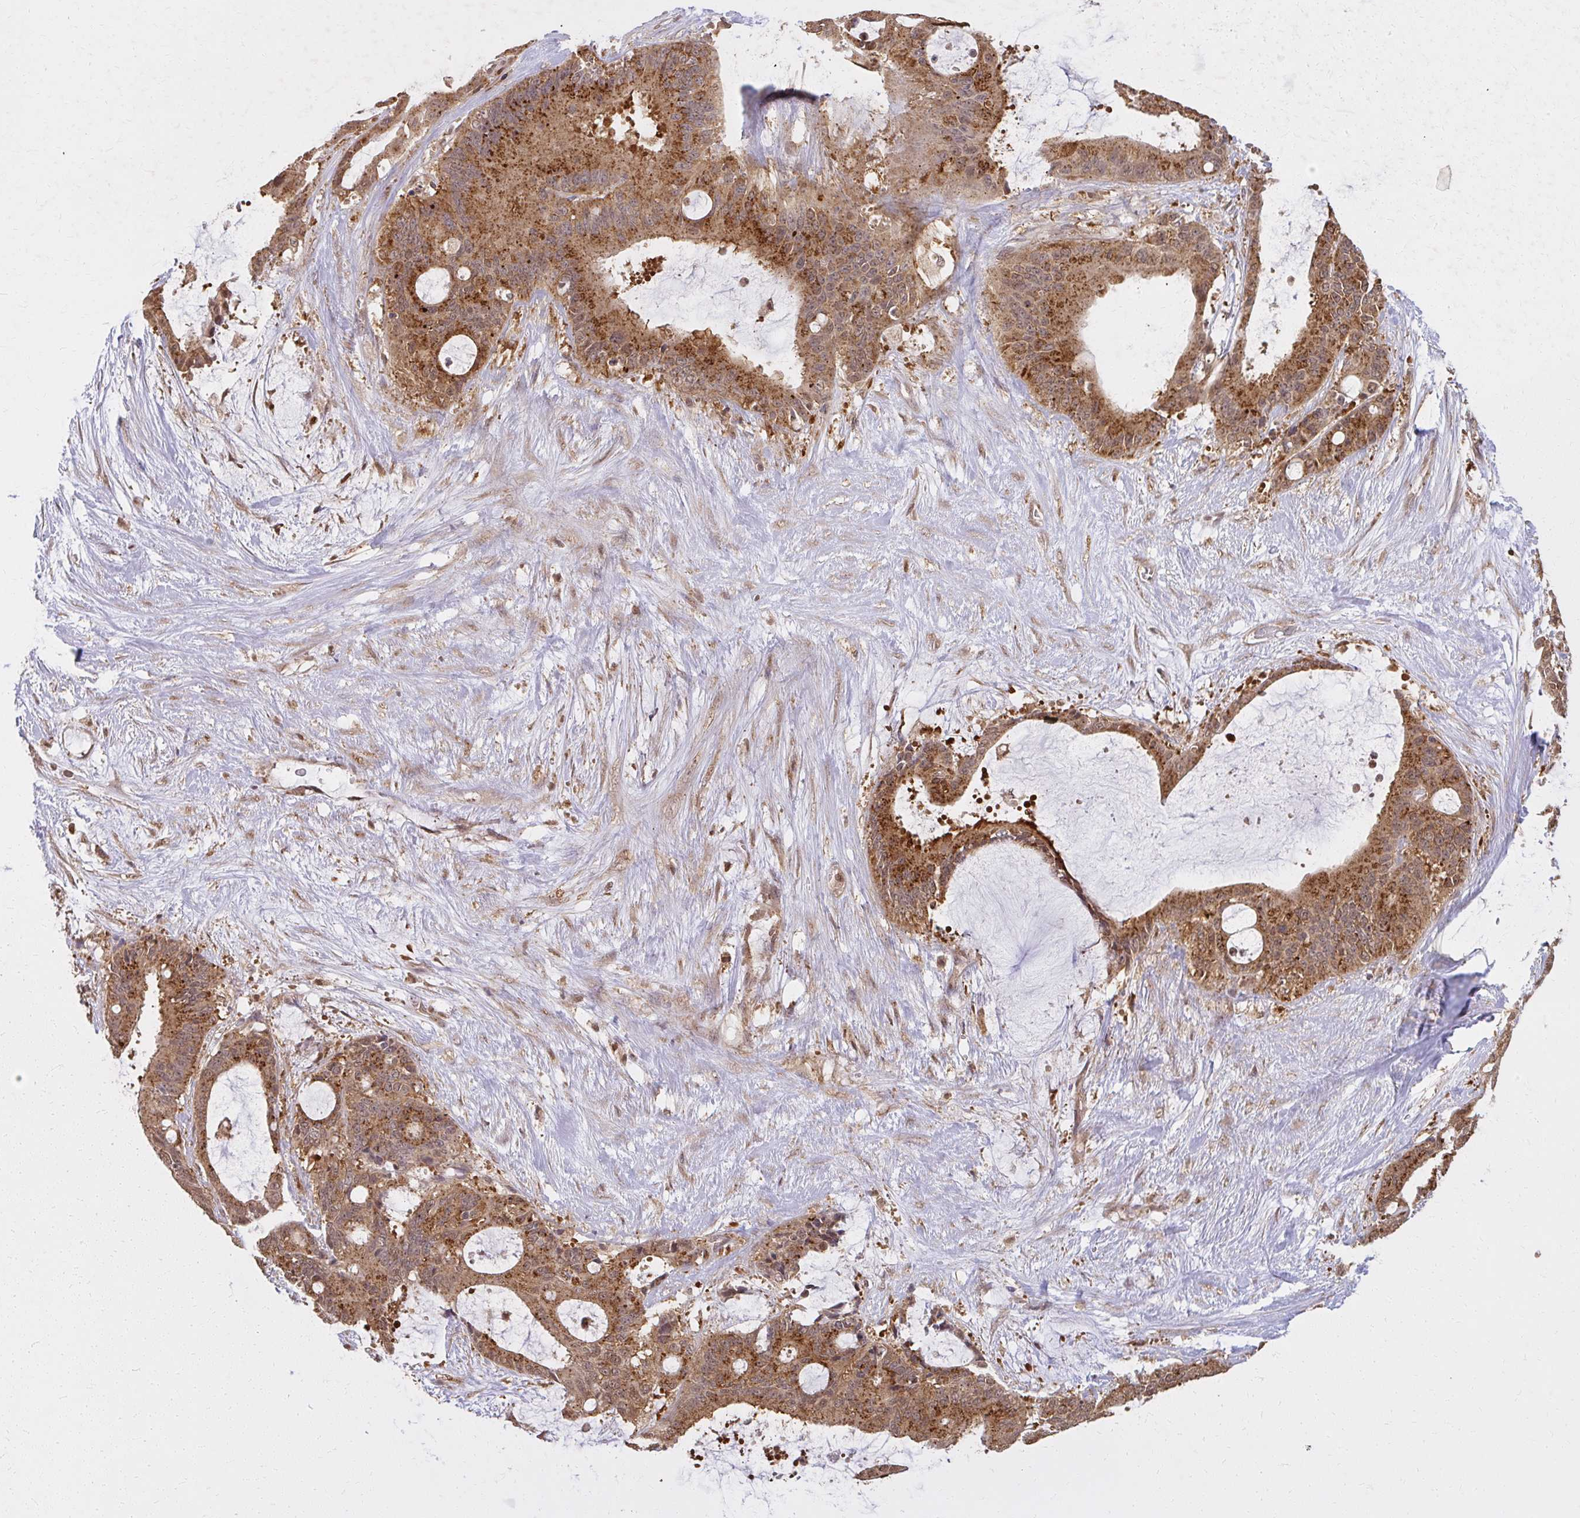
{"staining": {"intensity": "strong", "quantity": ">75%", "location": "cytoplasmic/membranous"}, "tissue": "liver cancer", "cell_type": "Tumor cells", "image_type": "cancer", "snomed": [{"axis": "morphology", "description": "Normal tissue, NOS"}, {"axis": "morphology", "description": "Cholangiocarcinoma"}, {"axis": "topography", "description": "Liver"}, {"axis": "topography", "description": "Peripheral nerve tissue"}], "caption": "This is an image of immunohistochemistry staining of liver cholangiocarcinoma, which shows strong staining in the cytoplasmic/membranous of tumor cells.", "gene": "LARS2", "patient": {"sex": "female", "age": 73}}